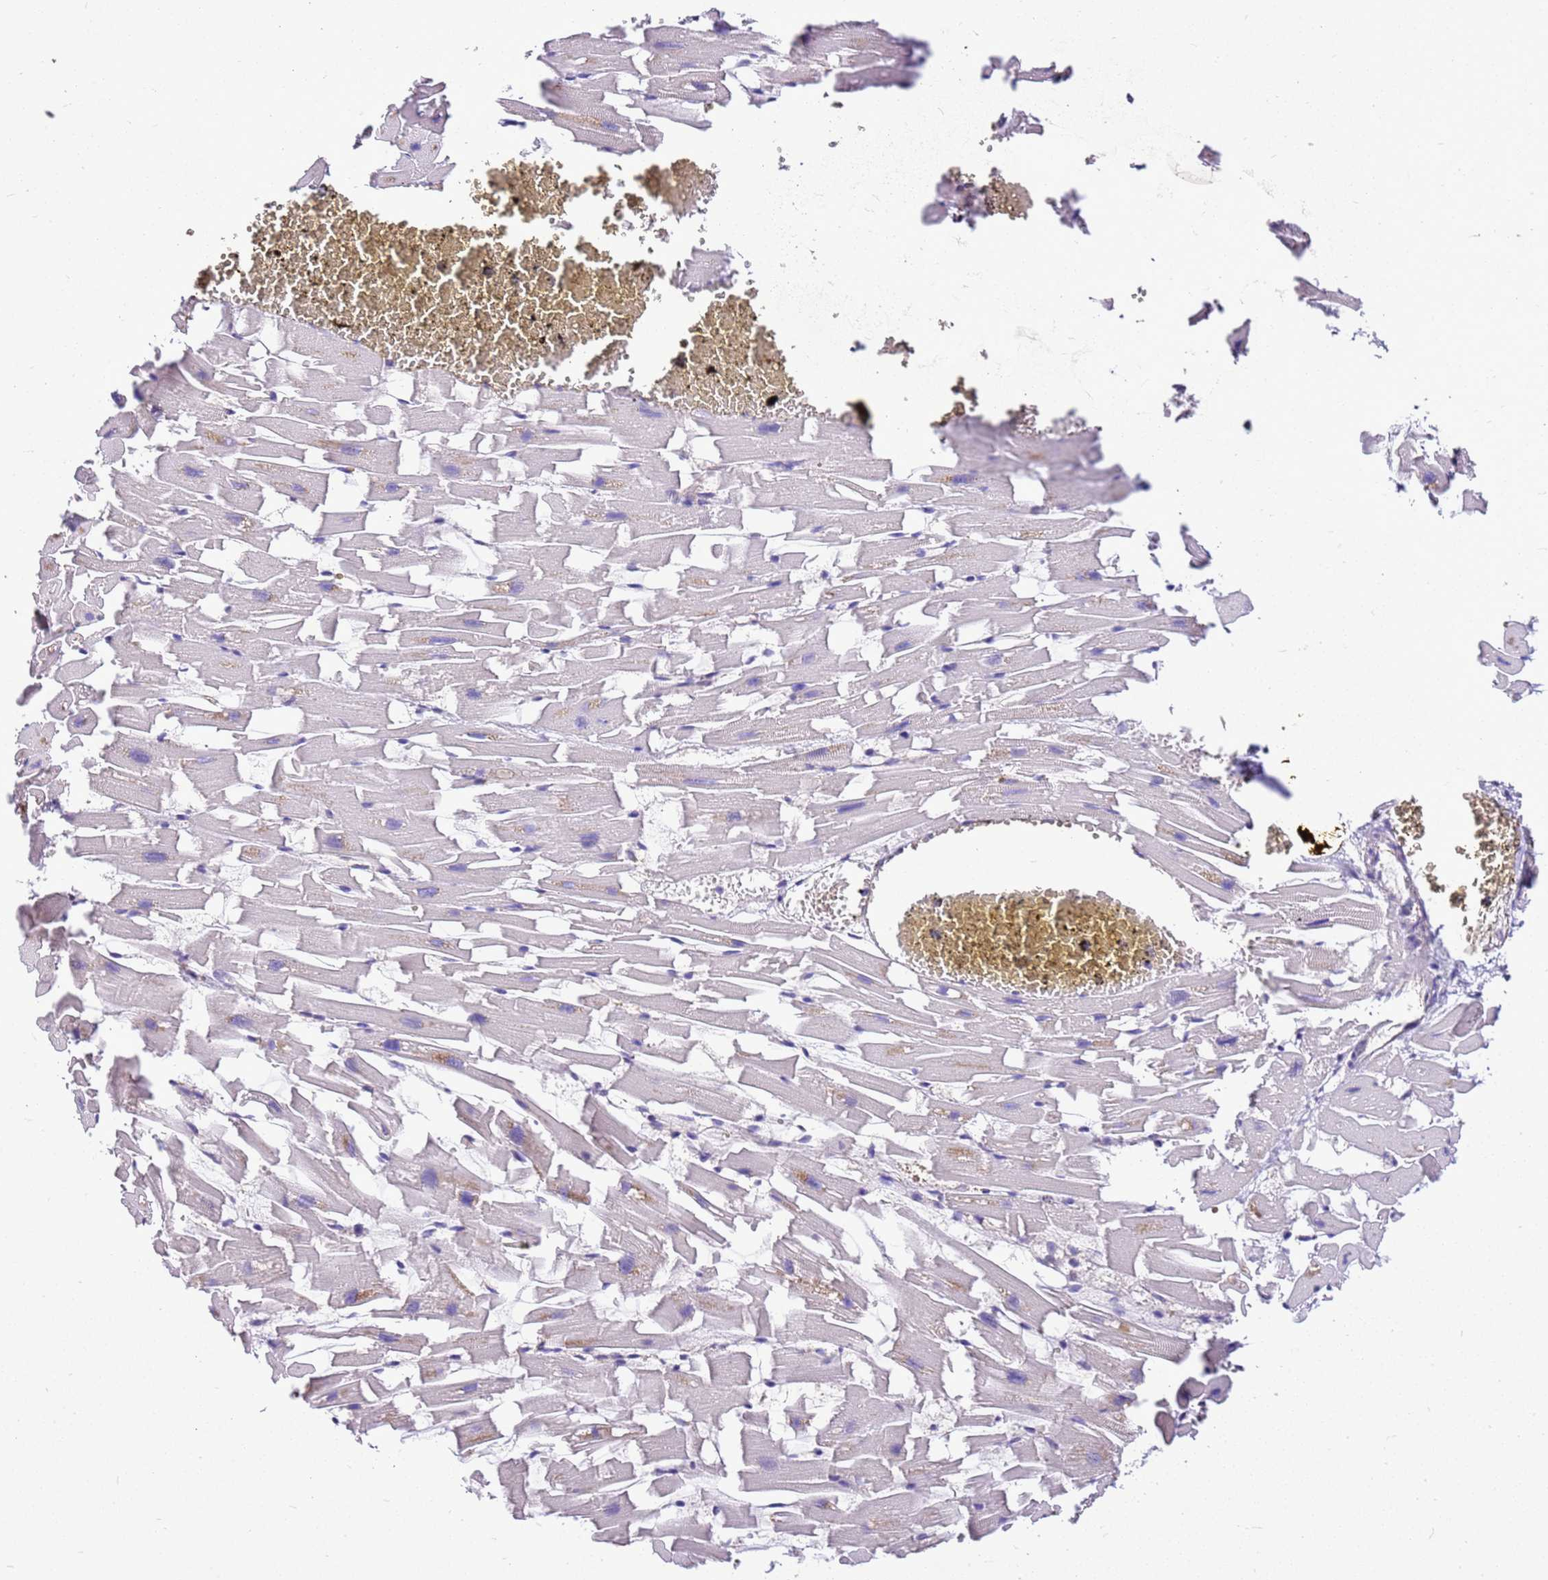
{"staining": {"intensity": "weak", "quantity": "25%-75%", "location": "cytoplasmic/membranous"}, "tissue": "heart muscle", "cell_type": "Cardiomyocytes", "image_type": "normal", "snomed": [{"axis": "morphology", "description": "Normal tissue, NOS"}, {"axis": "topography", "description": "Heart"}], "caption": "This image reveals immunohistochemistry staining of unremarkable human heart muscle, with low weak cytoplasmic/membranous expression in about 25%-75% of cardiomyocytes.", "gene": "BBS5", "patient": {"sex": "female", "age": 64}}